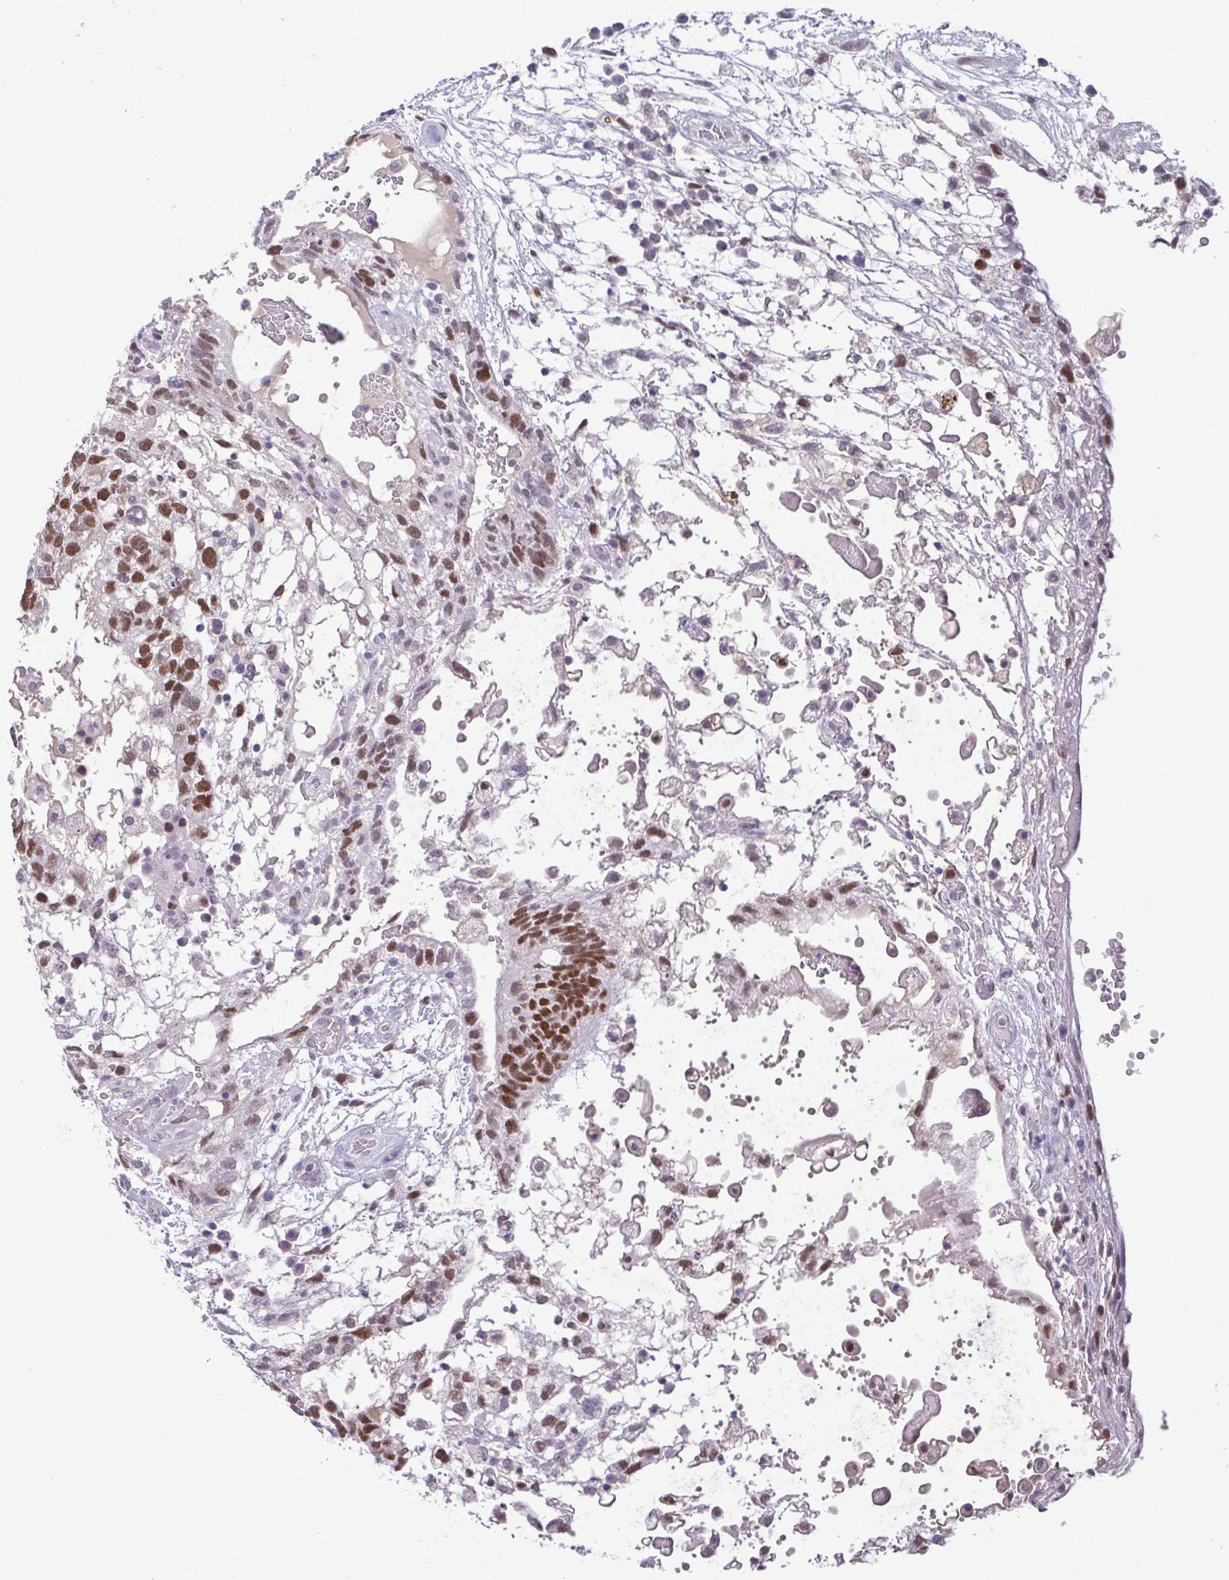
{"staining": {"intensity": "moderate", "quantity": "<25%", "location": "nuclear"}, "tissue": "testis cancer", "cell_type": "Tumor cells", "image_type": "cancer", "snomed": [{"axis": "morphology", "description": "Normal tissue, NOS"}, {"axis": "morphology", "description": "Carcinoma, Embryonal, NOS"}, {"axis": "topography", "description": "Testis"}], "caption": "Immunohistochemical staining of testis cancer (embryonal carcinoma) displays low levels of moderate nuclear protein positivity in approximately <25% of tumor cells. Using DAB (brown) and hematoxylin (blue) stains, captured at high magnification using brightfield microscopy.", "gene": "TIPIN", "patient": {"sex": "male", "age": 32}}